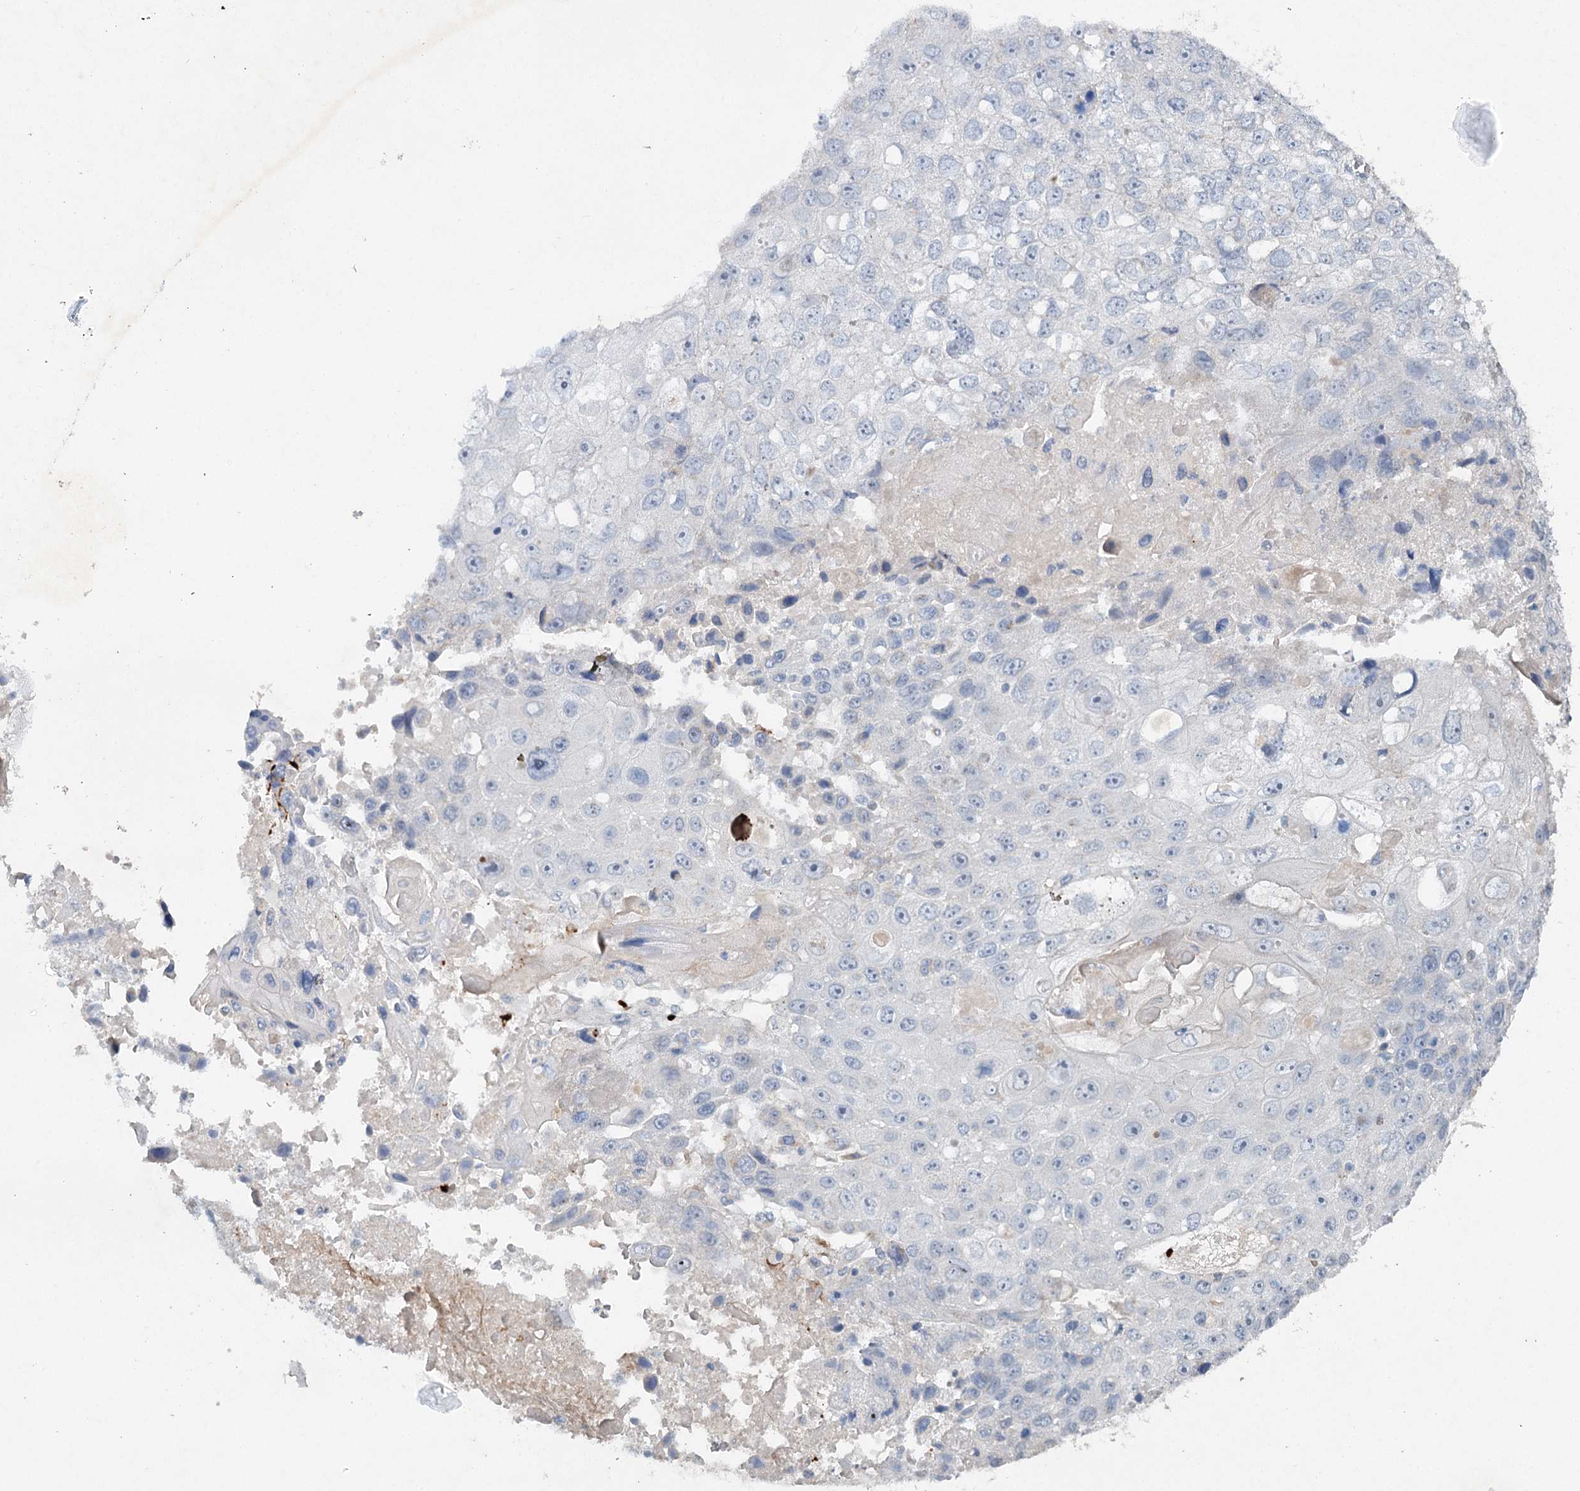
{"staining": {"intensity": "negative", "quantity": "none", "location": "none"}, "tissue": "lung cancer", "cell_type": "Tumor cells", "image_type": "cancer", "snomed": [{"axis": "morphology", "description": "Squamous cell carcinoma, NOS"}, {"axis": "topography", "description": "Lung"}], "caption": "Photomicrograph shows no protein positivity in tumor cells of lung cancer (squamous cell carcinoma) tissue.", "gene": "RFX6", "patient": {"sex": "male", "age": 61}}